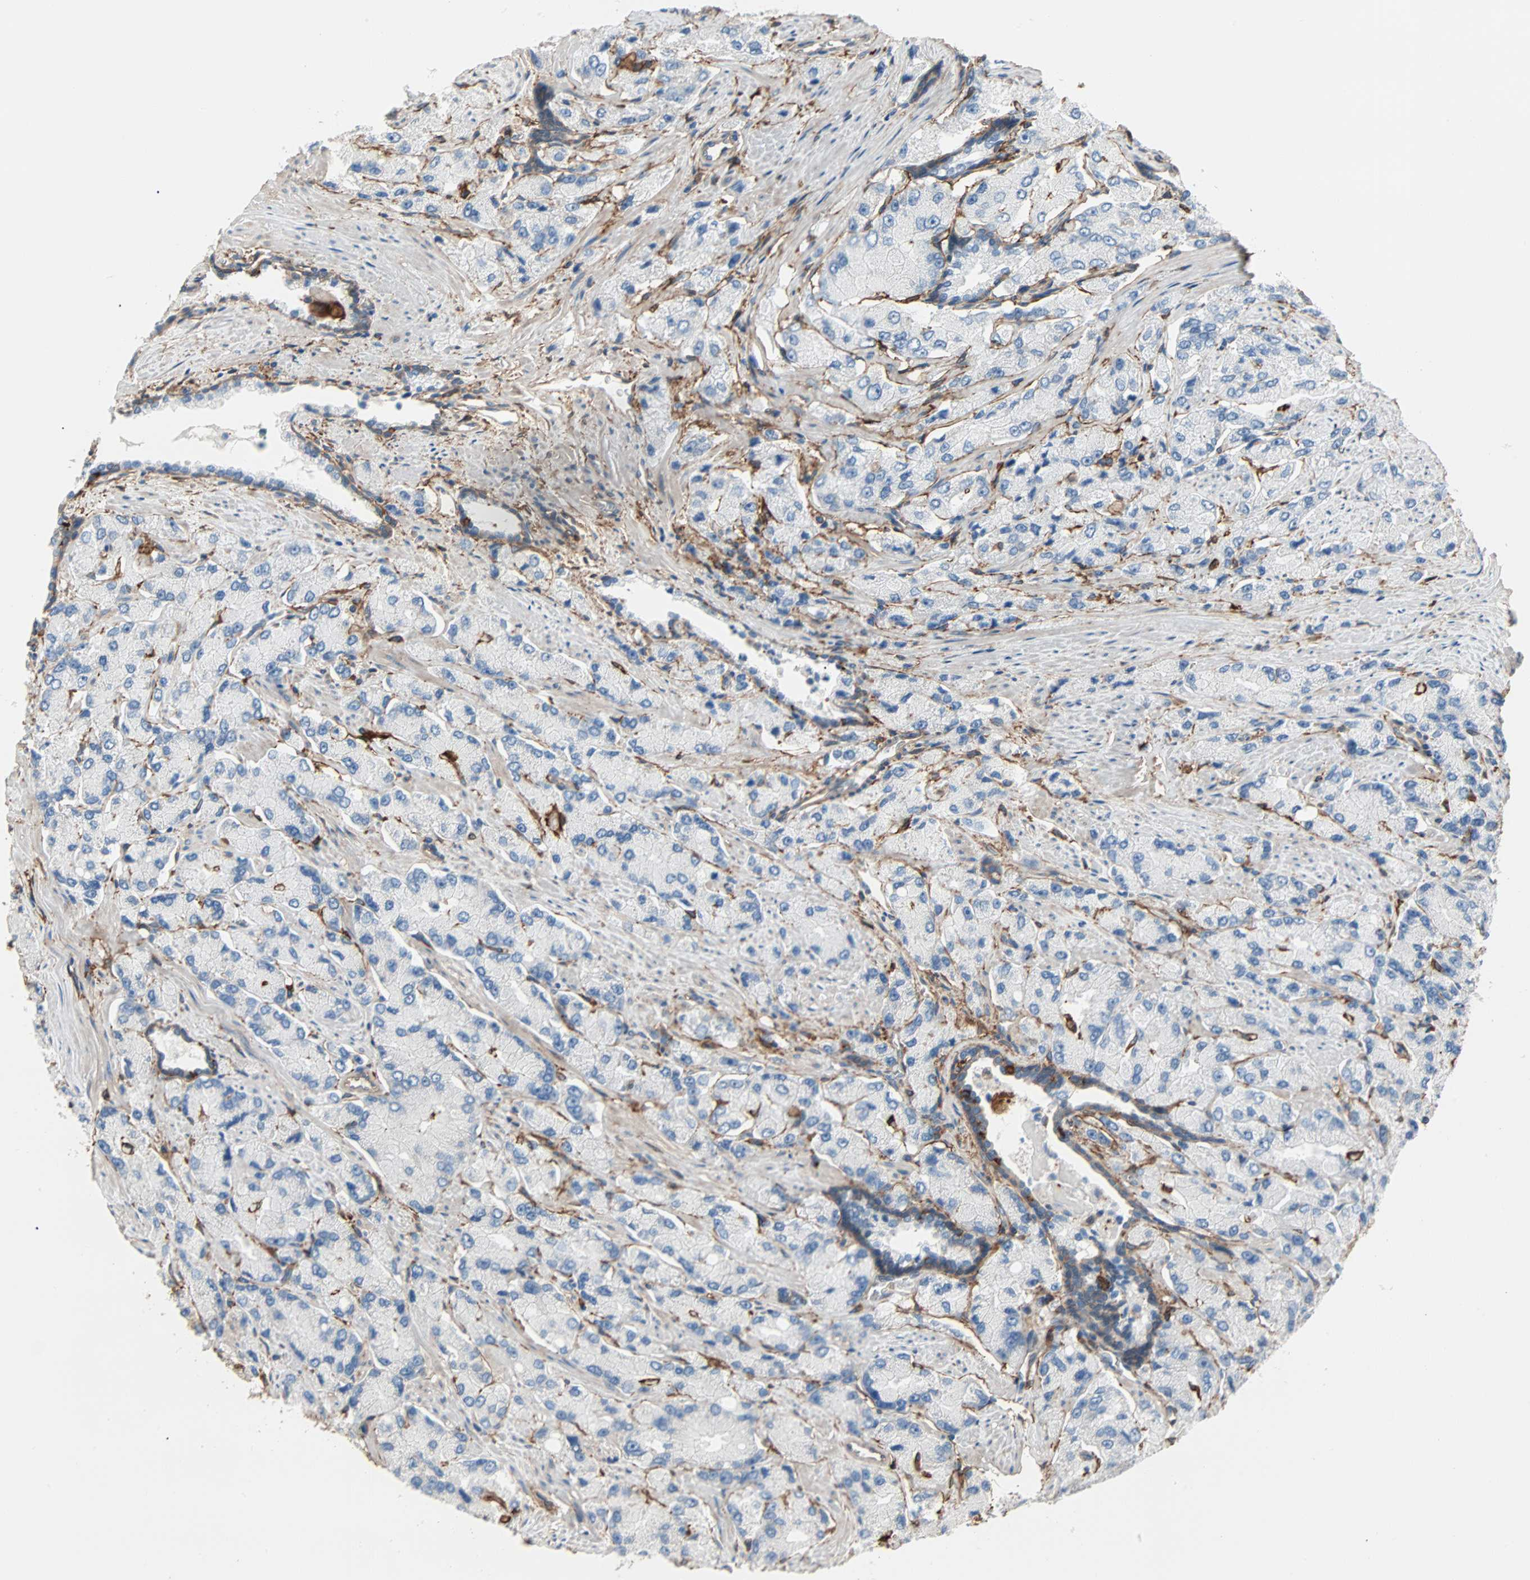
{"staining": {"intensity": "negative", "quantity": "none", "location": "none"}, "tissue": "prostate cancer", "cell_type": "Tumor cells", "image_type": "cancer", "snomed": [{"axis": "morphology", "description": "Adenocarcinoma, High grade"}, {"axis": "topography", "description": "Prostate"}], "caption": "This is an immunohistochemistry image of human prostate high-grade adenocarcinoma. There is no positivity in tumor cells.", "gene": "EPB41L2", "patient": {"sex": "male", "age": 58}}